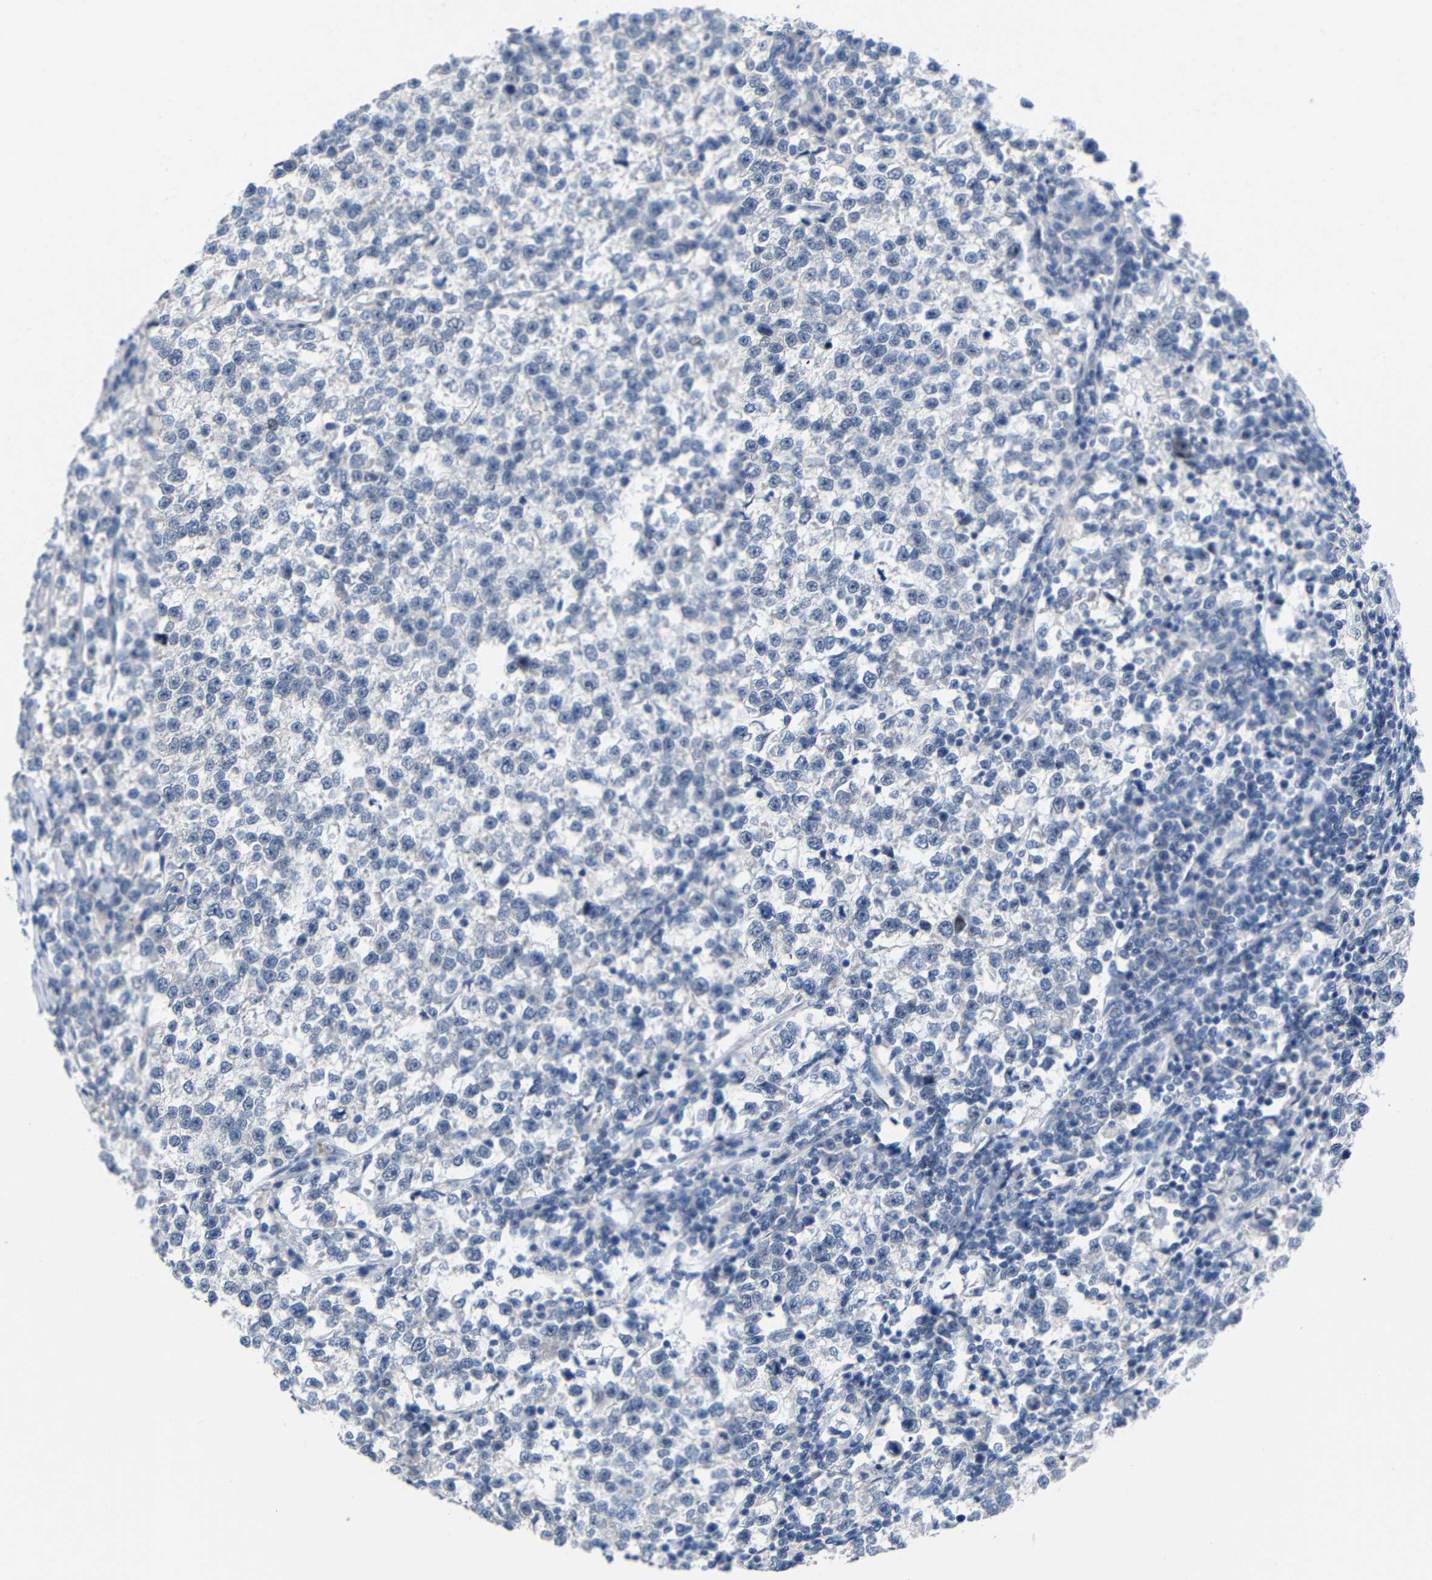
{"staining": {"intensity": "negative", "quantity": "none", "location": "none"}, "tissue": "testis cancer", "cell_type": "Tumor cells", "image_type": "cancer", "snomed": [{"axis": "morphology", "description": "Normal tissue, NOS"}, {"axis": "morphology", "description": "Seminoma, NOS"}, {"axis": "topography", "description": "Testis"}], "caption": "Immunohistochemistry (IHC) image of testis seminoma stained for a protein (brown), which shows no expression in tumor cells.", "gene": "CMTM1", "patient": {"sex": "male", "age": 43}}